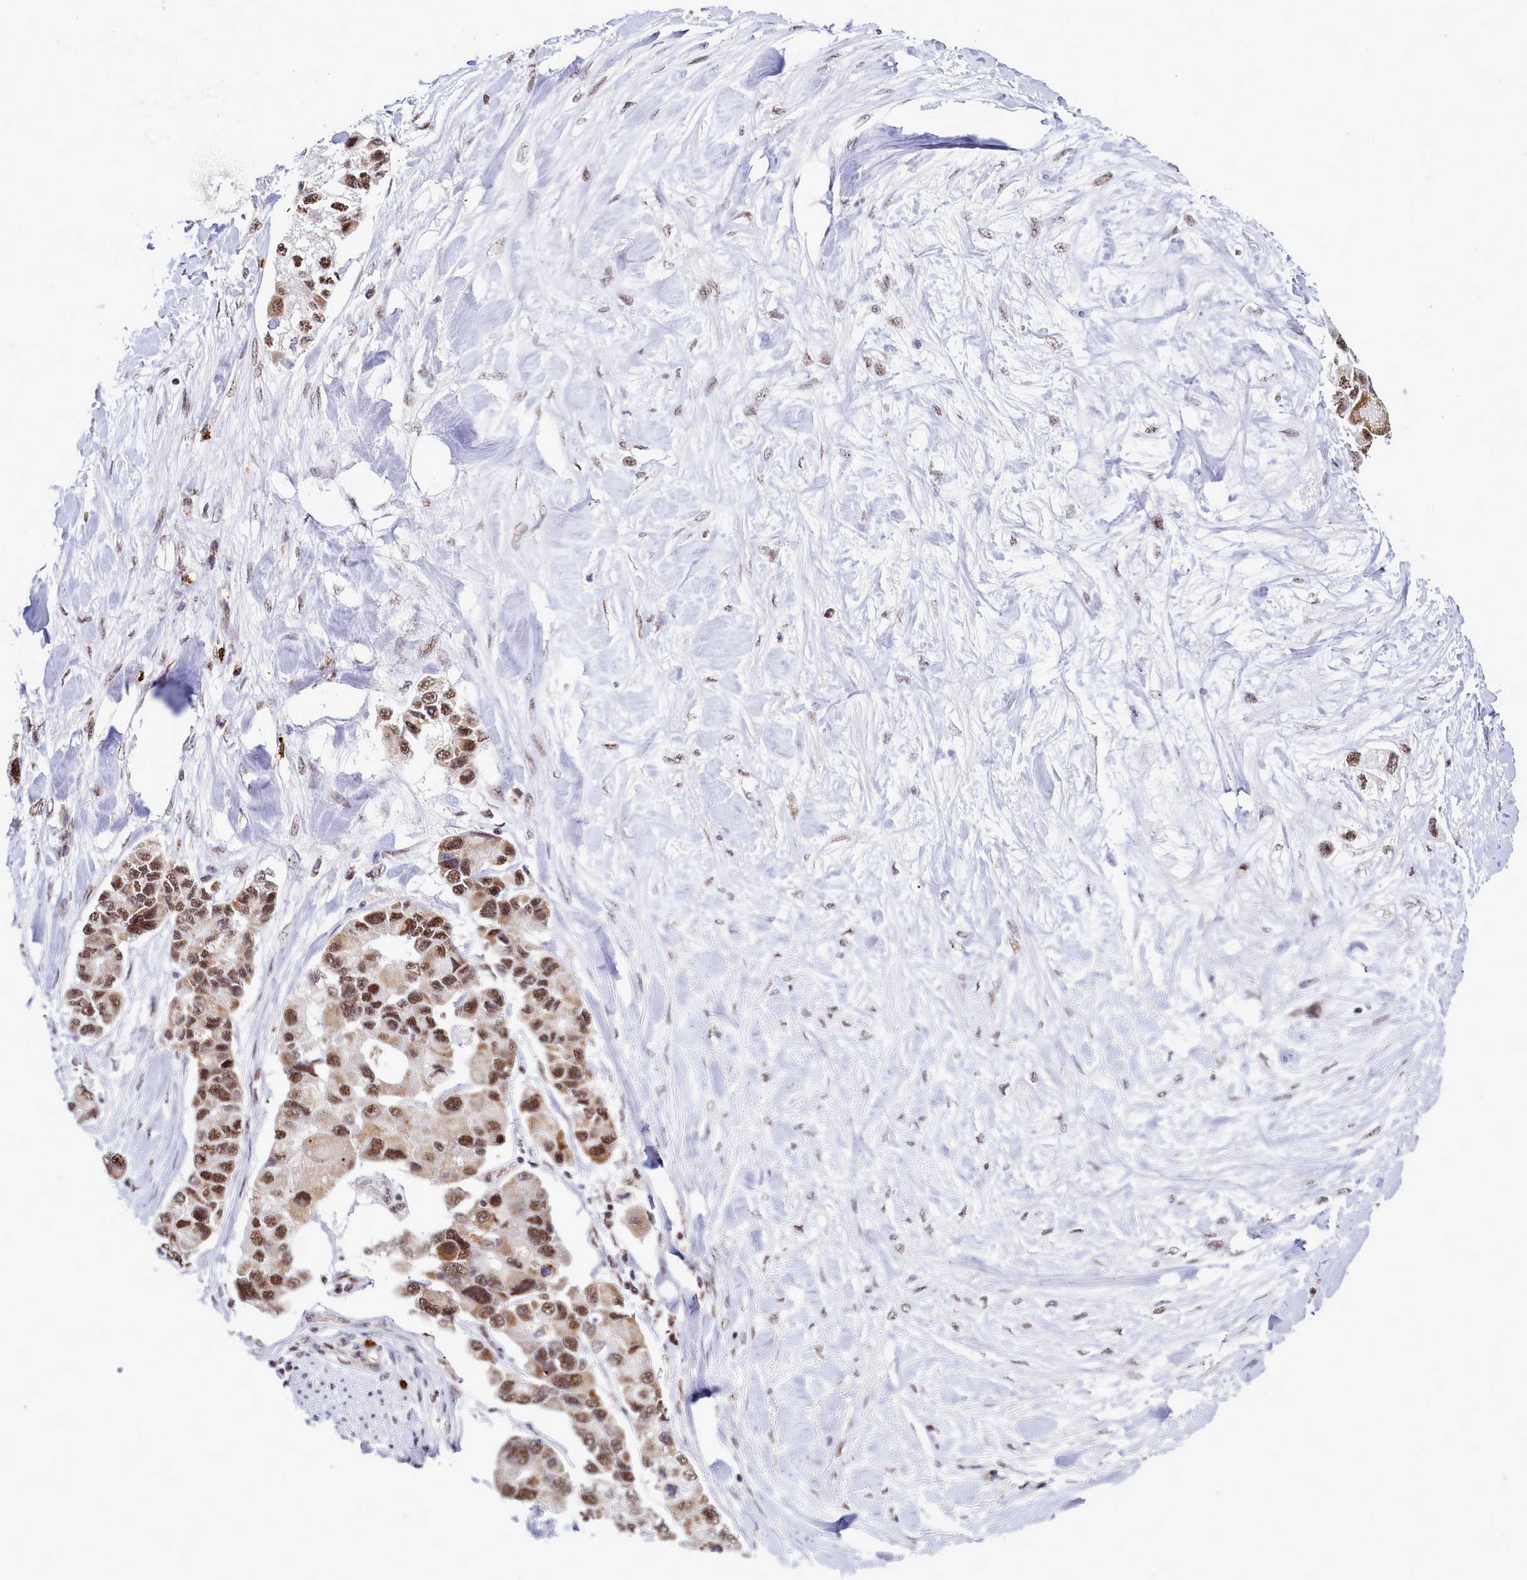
{"staining": {"intensity": "moderate", "quantity": ">75%", "location": "cytoplasmic/membranous,nuclear"}, "tissue": "lung cancer", "cell_type": "Tumor cells", "image_type": "cancer", "snomed": [{"axis": "morphology", "description": "Adenocarcinoma, NOS"}, {"axis": "topography", "description": "Lung"}], "caption": "The histopathology image exhibits staining of adenocarcinoma (lung), revealing moderate cytoplasmic/membranous and nuclear protein positivity (brown color) within tumor cells. (DAB IHC with brightfield microscopy, high magnification).", "gene": "POM121L2", "patient": {"sex": "female", "age": 54}}